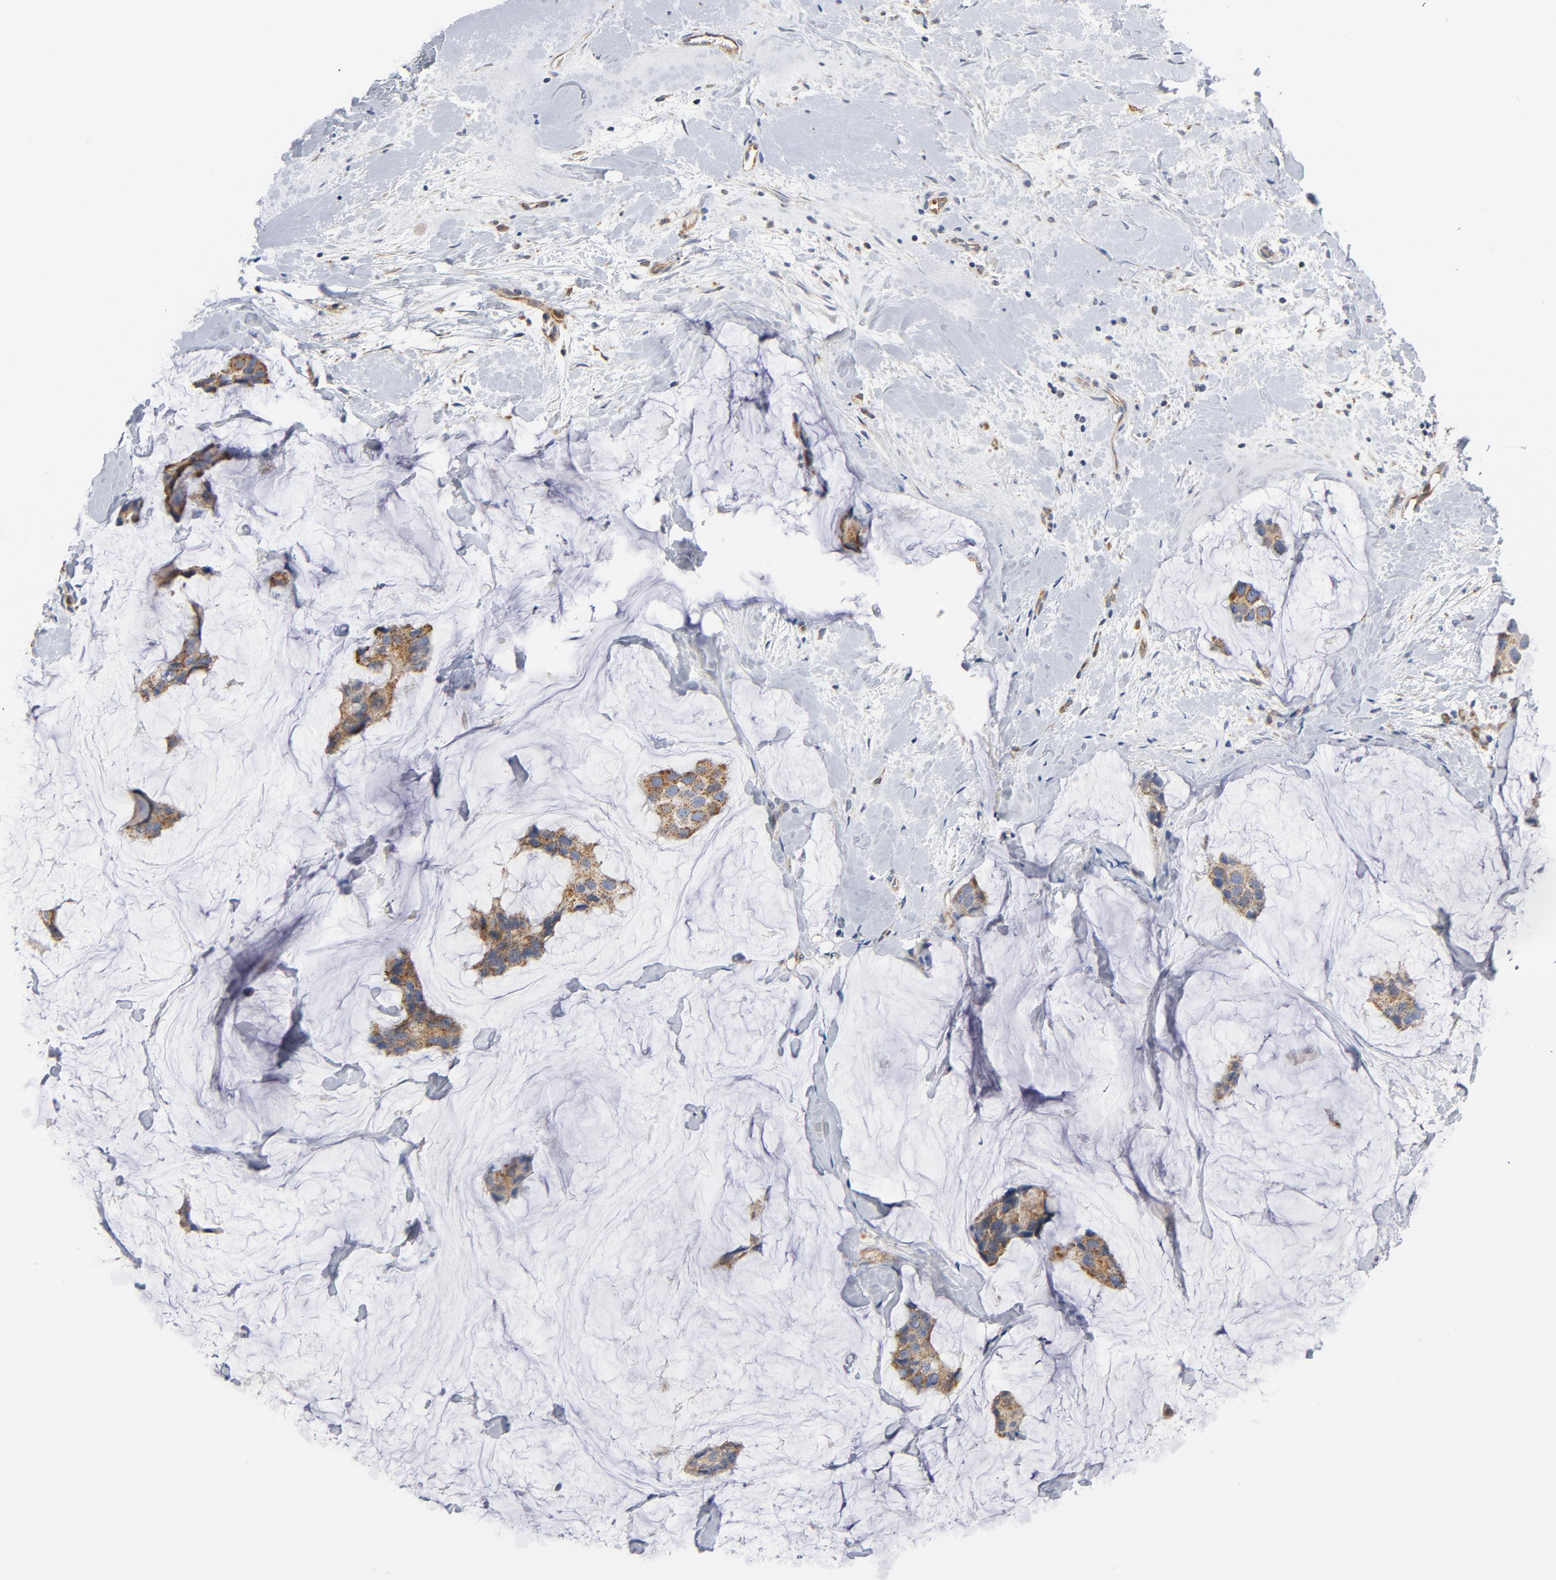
{"staining": {"intensity": "strong", "quantity": ">75%", "location": "cytoplasmic/membranous"}, "tissue": "breast cancer", "cell_type": "Tumor cells", "image_type": "cancer", "snomed": [{"axis": "morphology", "description": "Normal tissue, NOS"}, {"axis": "morphology", "description": "Duct carcinoma"}, {"axis": "topography", "description": "Breast"}], "caption": "Immunohistochemical staining of breast cancer (invasive ductal carcinoma) shows high levels of strong cytoplasmic/membranous positivity in about >75% of tumor cells. (DAB IHC with brightfield microscopy, high magnification).", "gene": "RAPGEF4", "patient": {"sex": "female", "age": 50}}